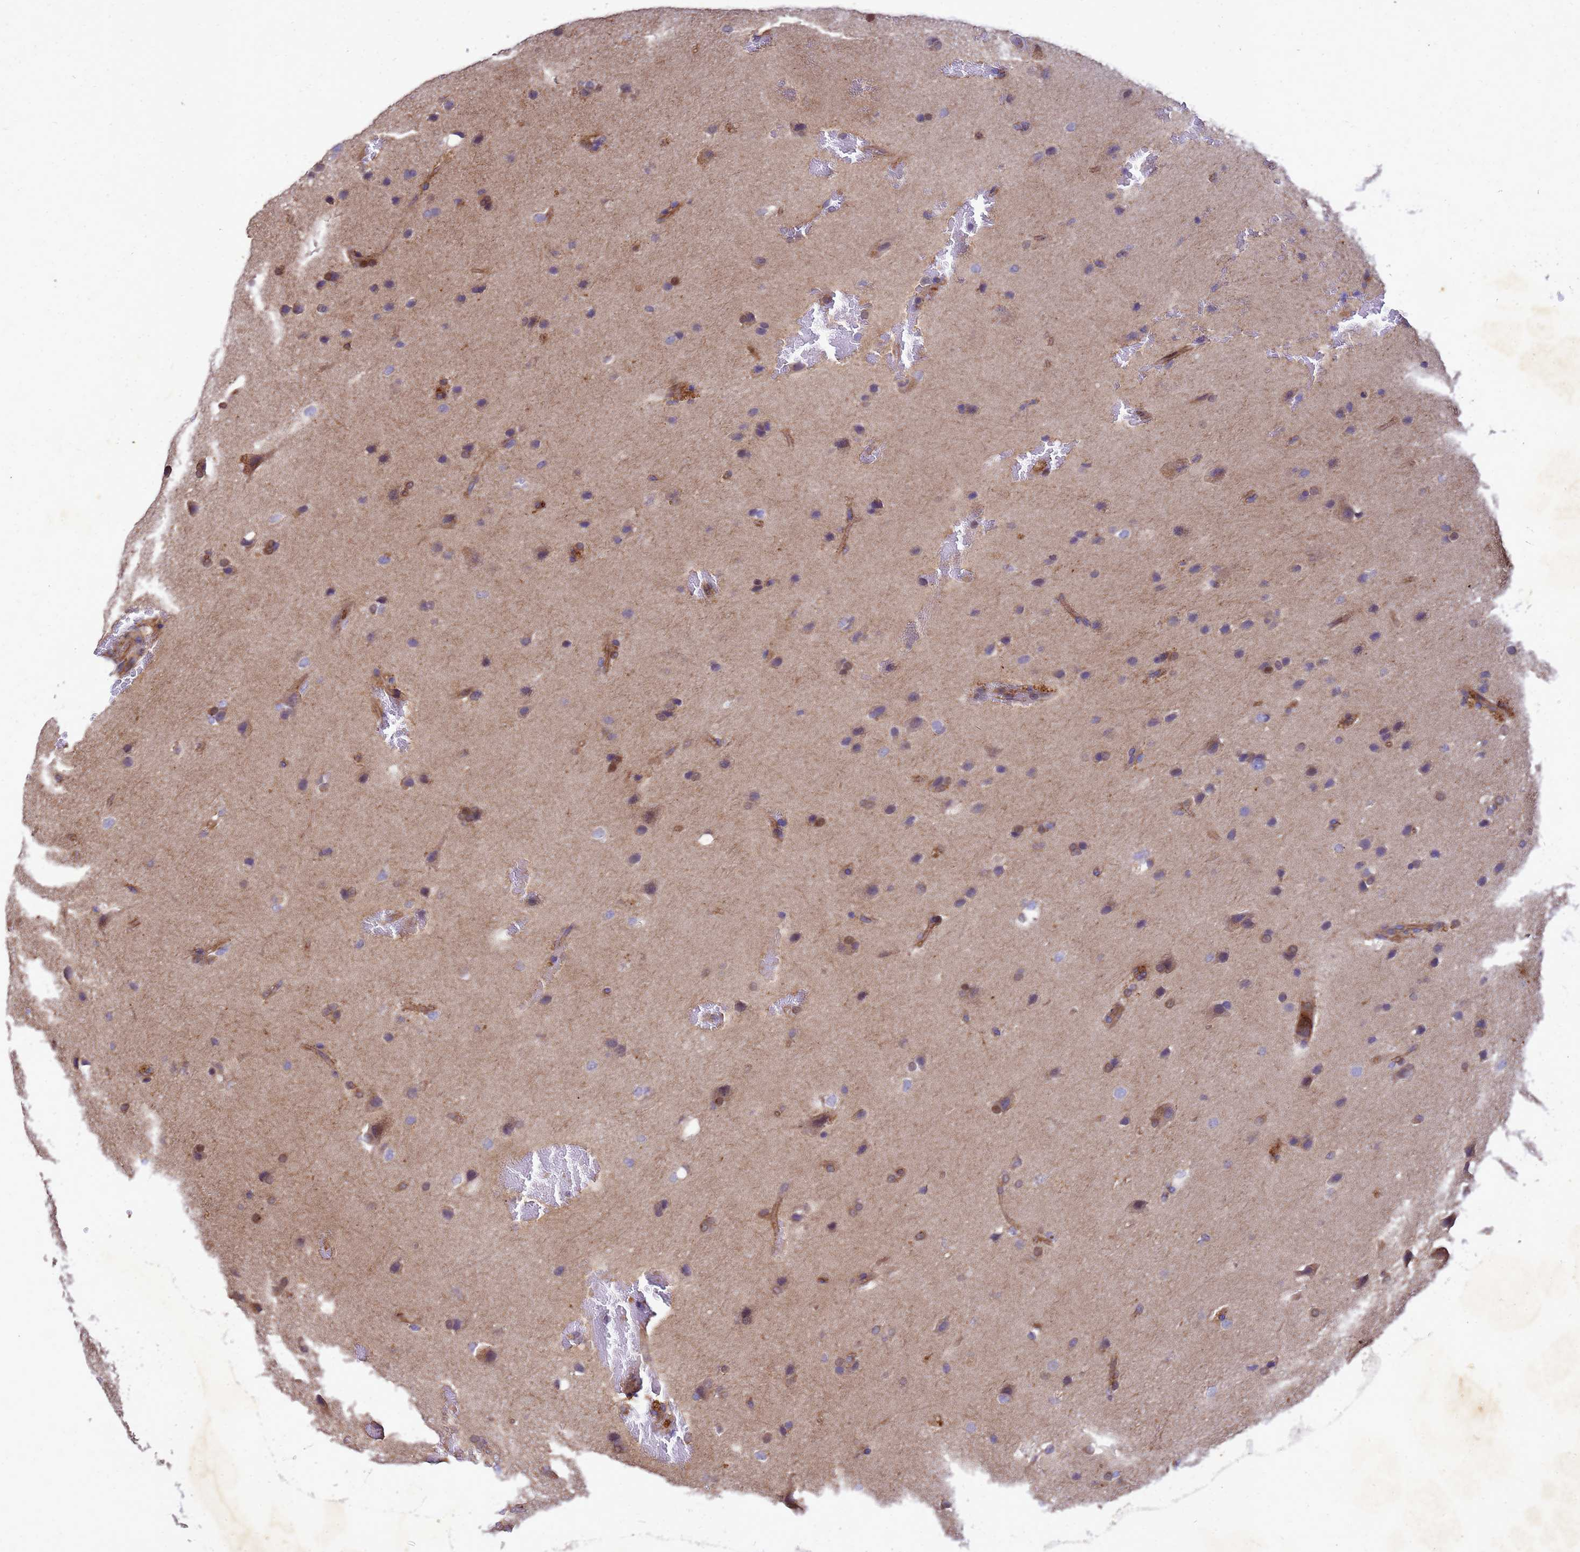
{"staining": {"intensity": "moderate", "quantity": "<25%", "location": "cytoplasmic/membranous"}, "tissue": "glioma", "cell_type": "Tumor cells", "image_type": "cancer", "snomed": [{"axis": "morphology", "description": "Glioma, malignant, Low grade"}, {"axis": "topography", "description": "Brain"}], "caption": "IHC (DAB (3,3'-diaminobenzidine)) staining of low-grade glioma (malignant) demonstrates moderate cytoplasmic/membranous protein staining in approximately <25% of tumor cells.", "gene": "RNF215", "patient": {"sex": "female", "age": 37}}